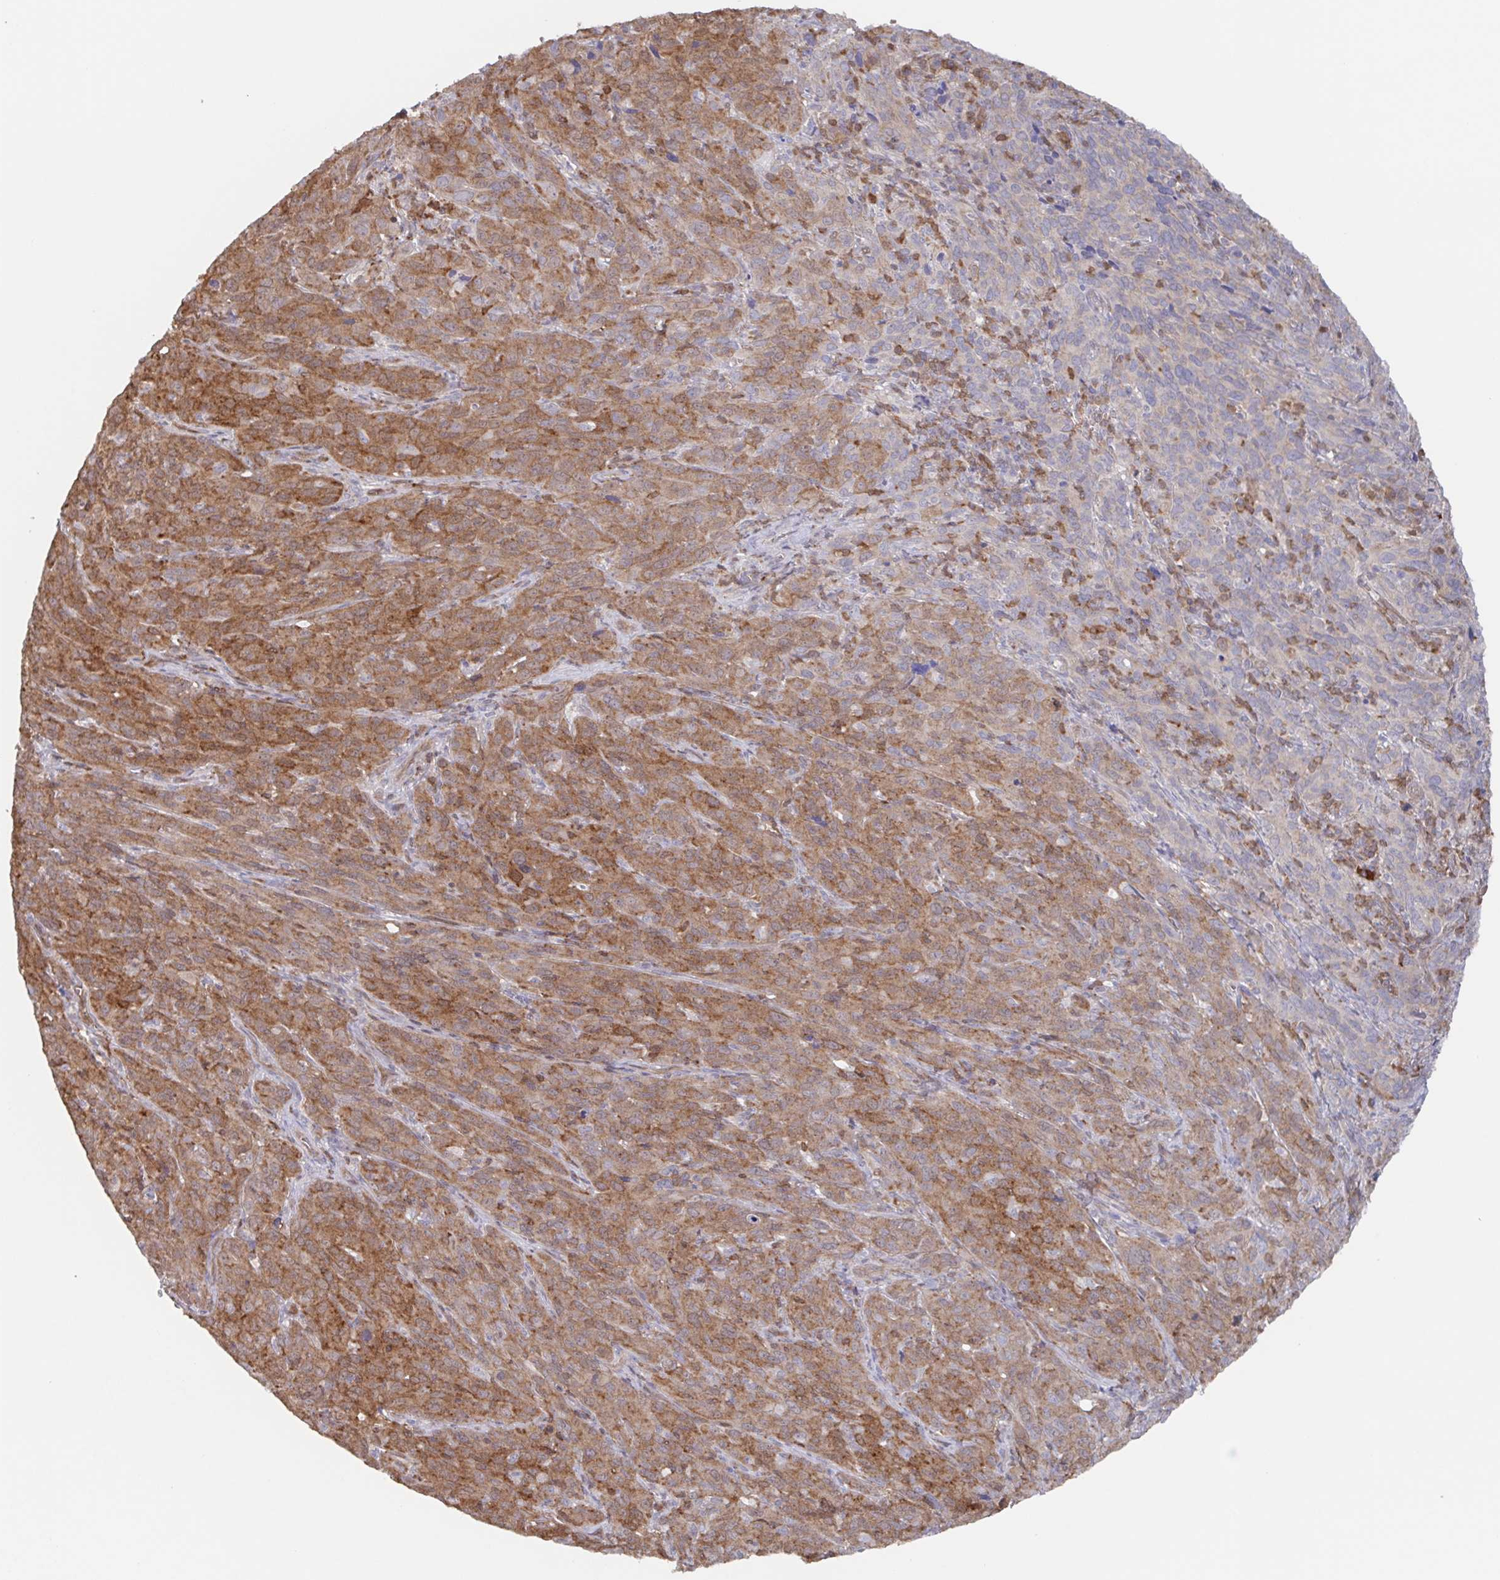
{"staining": {"intensity": "moderate", "quantity": "25%-75%", "location": "cytoplasmic/membranous"}, "tissue": "cervical cancer", "cell_type": "Tumor cells", "image_type": "cancer", "snomed": [{"axis": "morphology", "description": "Normal tissue, NOS"}, {"axis": "morphology", "description": "Squamous cell carcinoma, NOS"}, {"axis": "topography", "description": "Cervix"}], "caption": "Protein staining displays moderate cytoplasmic/membranous staining in approximately 25%-75% of tumor cells in cervical cancer. (brown staining indicates protein expression, while blue staining denotes nuclei).", "gene": "AGFG2", "patient": {"sex": "female", "age": 51}}